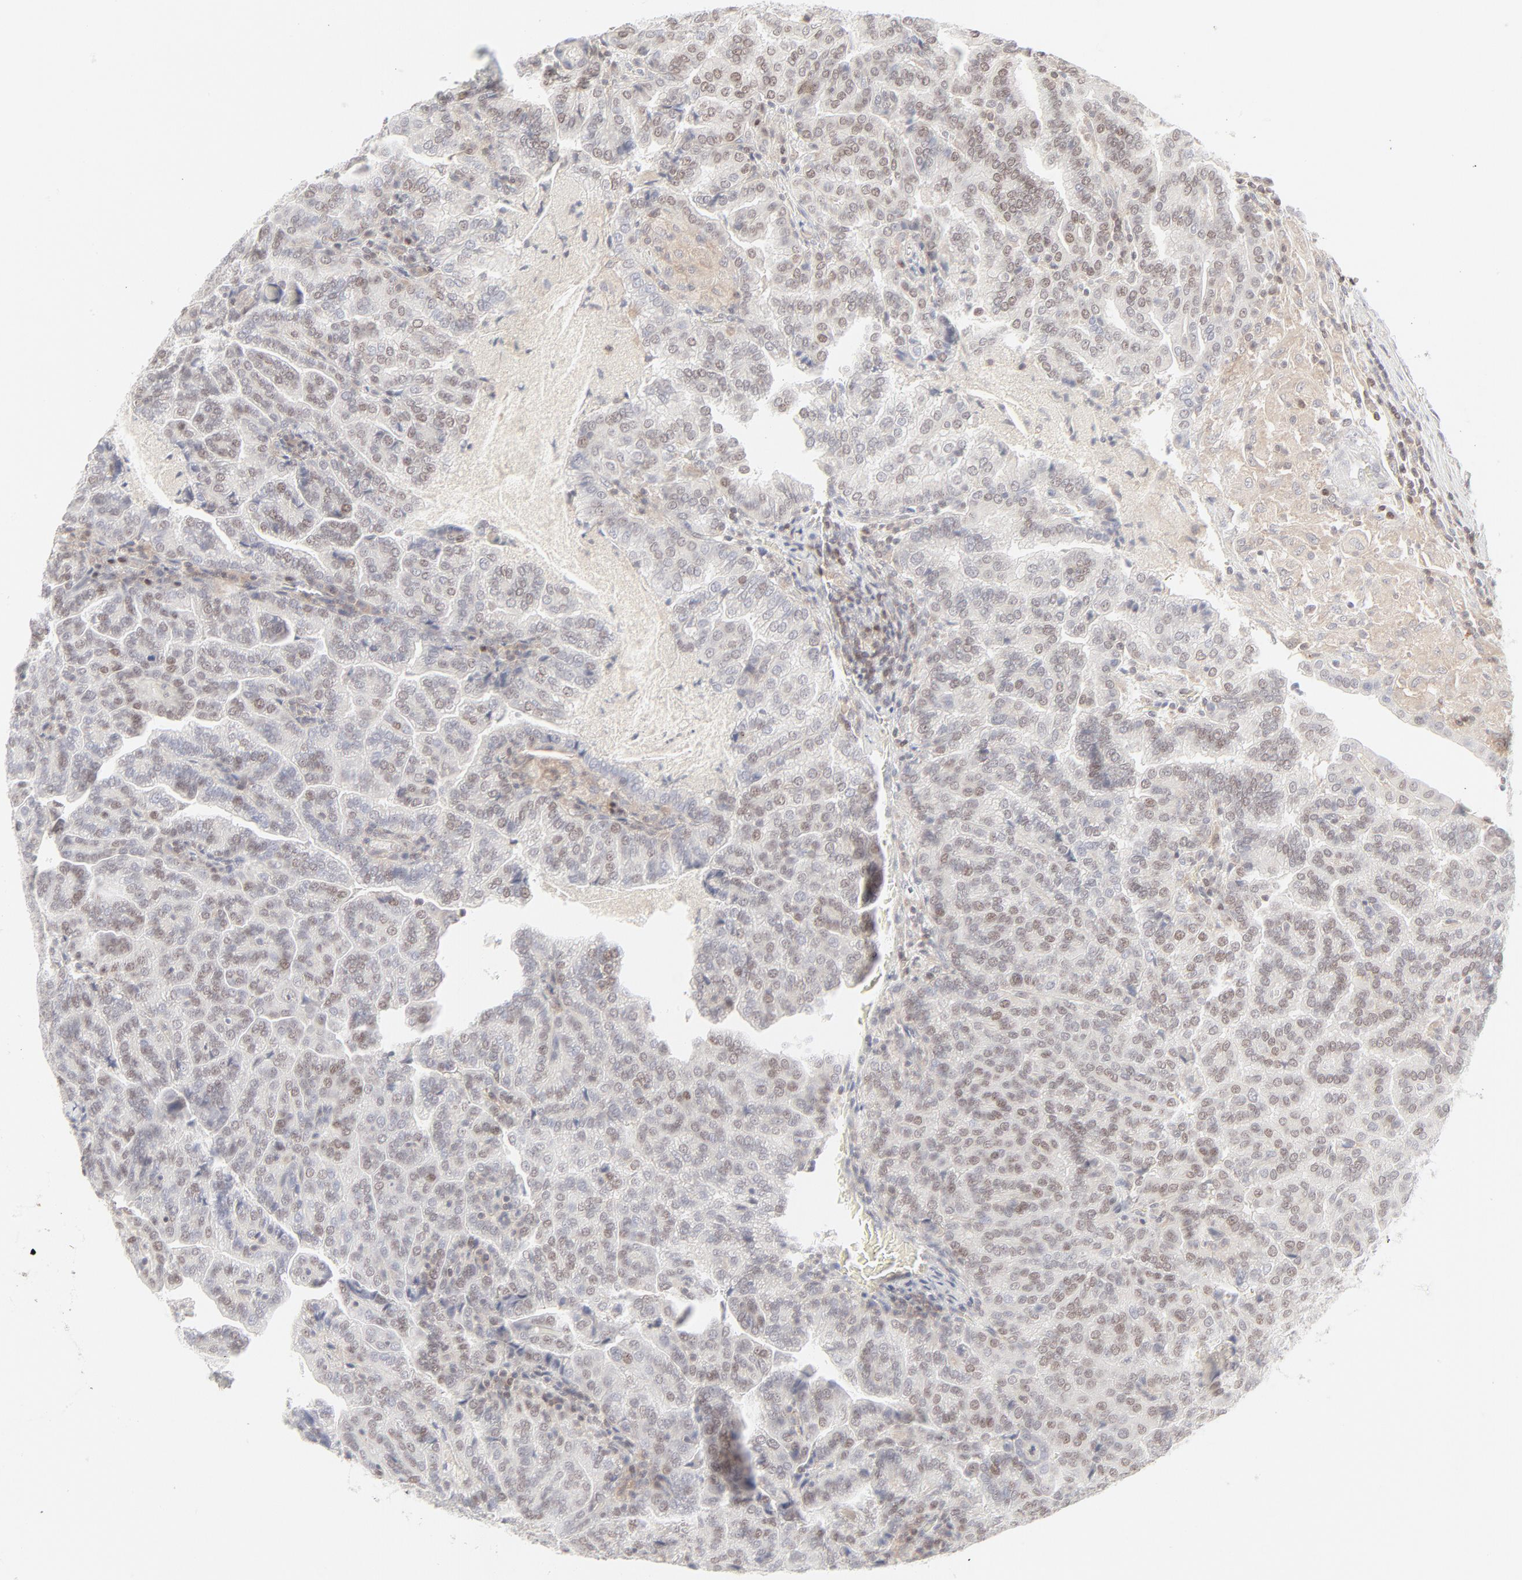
{"staining": {"intensity": "weak", "quantity": "25%-75%", "location": "nuclear"}, "tissue": "renal cancer", "cell_type": "Tumor cells", "image_type": "cancer", "snomed": [{"axis": "morphology", "description": "Adenocarcinoma, NOS"}, {"axis": "topography", "description": "Kidney"}], "caption": "IHC histopathology image of human renal cancer (adenocarcinoma) stained for a protein (brown), which demonstrates low levels of weak nuclear staining in approximately 25%-75% of tumor cells.", "gene": "PRKCB", "patient": {"sex": "male", "age": 61}}